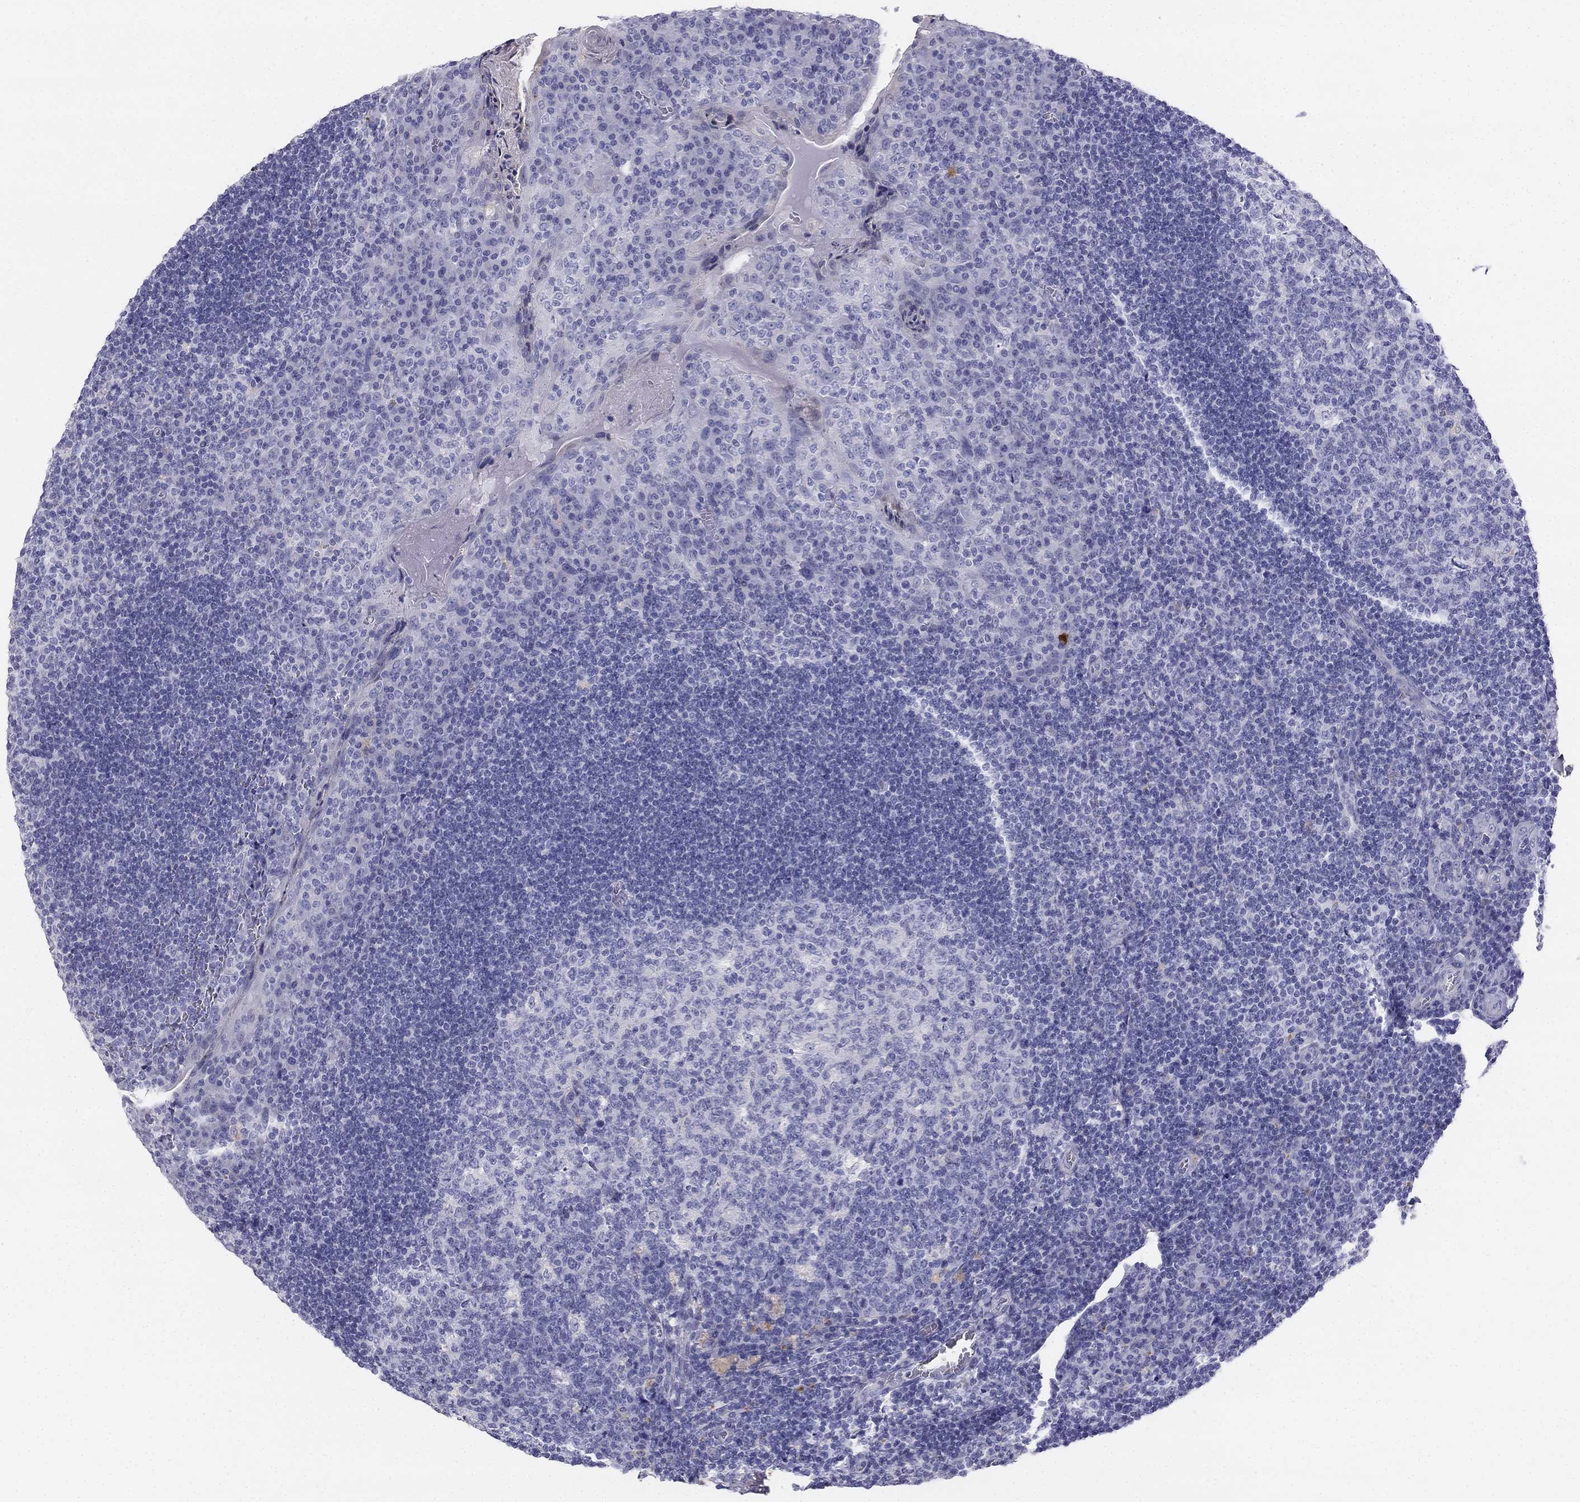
{"staining": {"intensity": "negative", "quantity": "none", "location": "none"}, "tissue": "tonsil", "cell_type": "Germinal center cells", "image_type": "normal", "snomed": [{"axis": "morphology", "description": "Normal tissue, NOS"}, {"axis": "topography", "description": "Tonsil"}], "caption": "An IHC micrograph of unremarkable tonsil is shown. There is no staining in germinal center cells of tonsil.", "gene": "ALOXE3", "patient": {"sex": "male", "age": 17}}